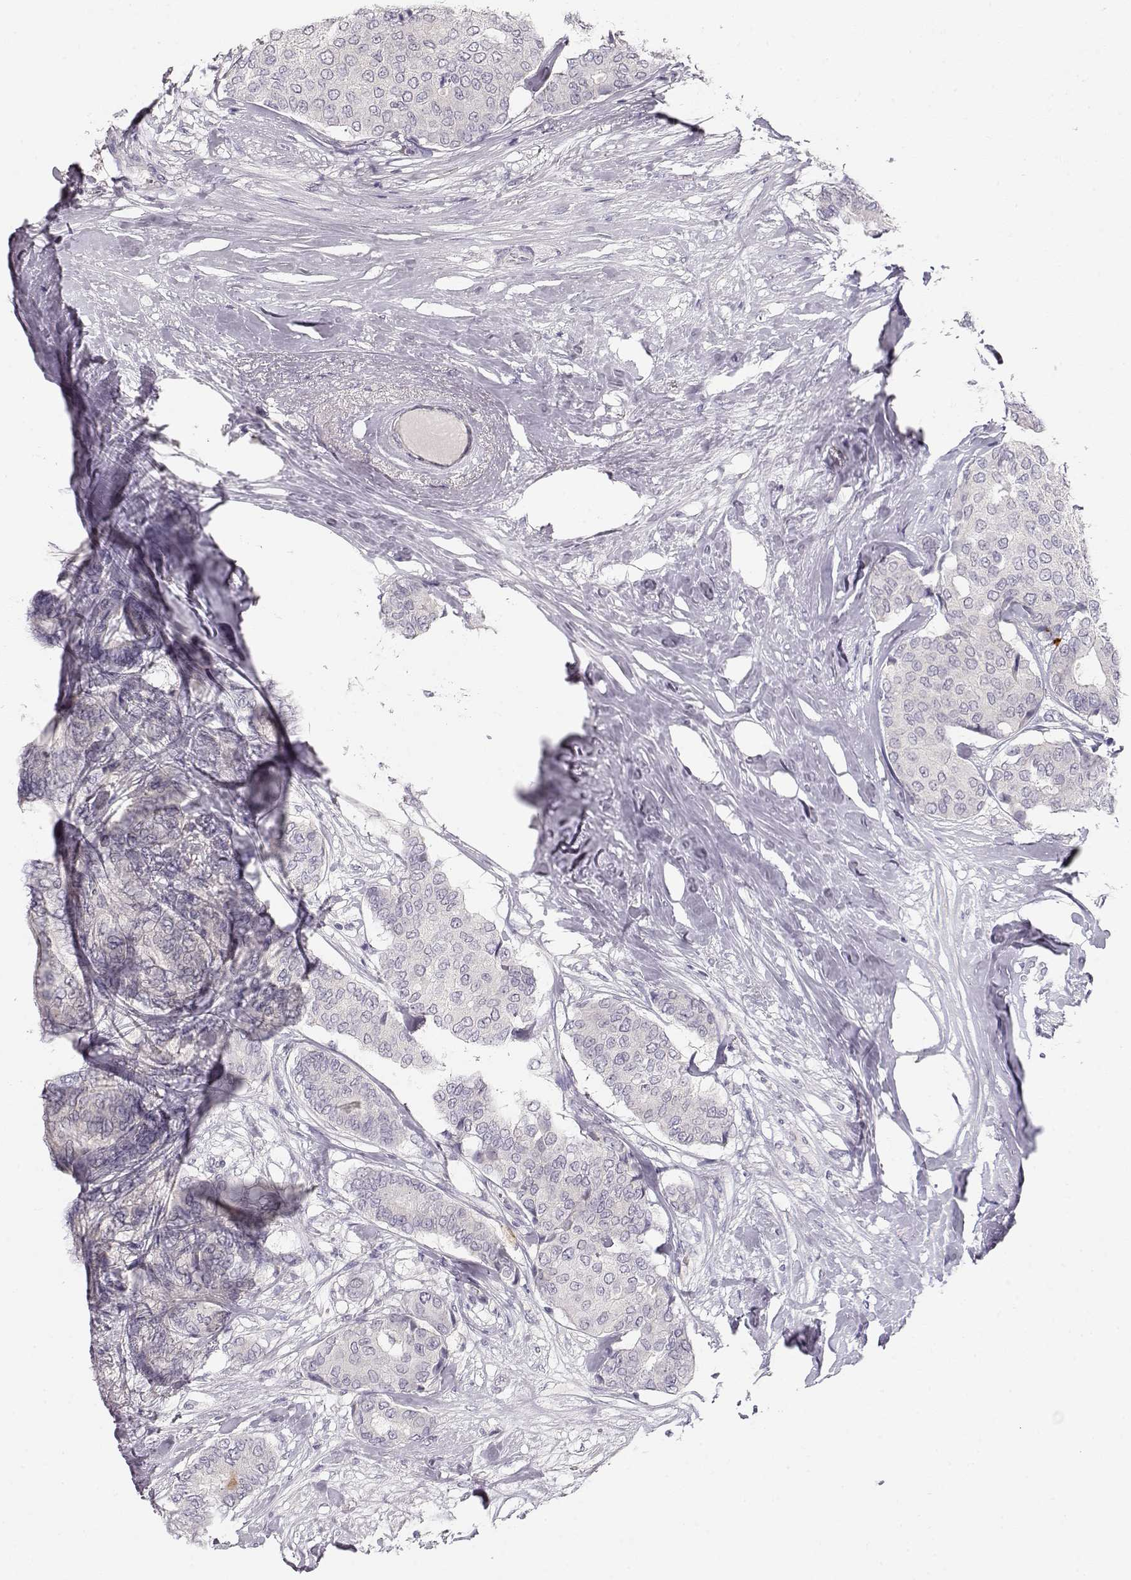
{"staining": {"intensity": "negative", "quantity": "none", "location": "none"}, "tissue": "breast cancer", "cell_type": "Tumor cells", "image_type": "cancer", "snomed": [{"axis": "morphology", "description": "Duct carcinoma"}, {"axis": "topography", "description": "Breast"}], "caption": "This is an immunohistochemistry (IHC) image of breast cancer (invasive ductal carcinoma). There is no positivity in tumor cells.", "gene": "TTC26", "patient": {"sex": "female", "age": 75}}